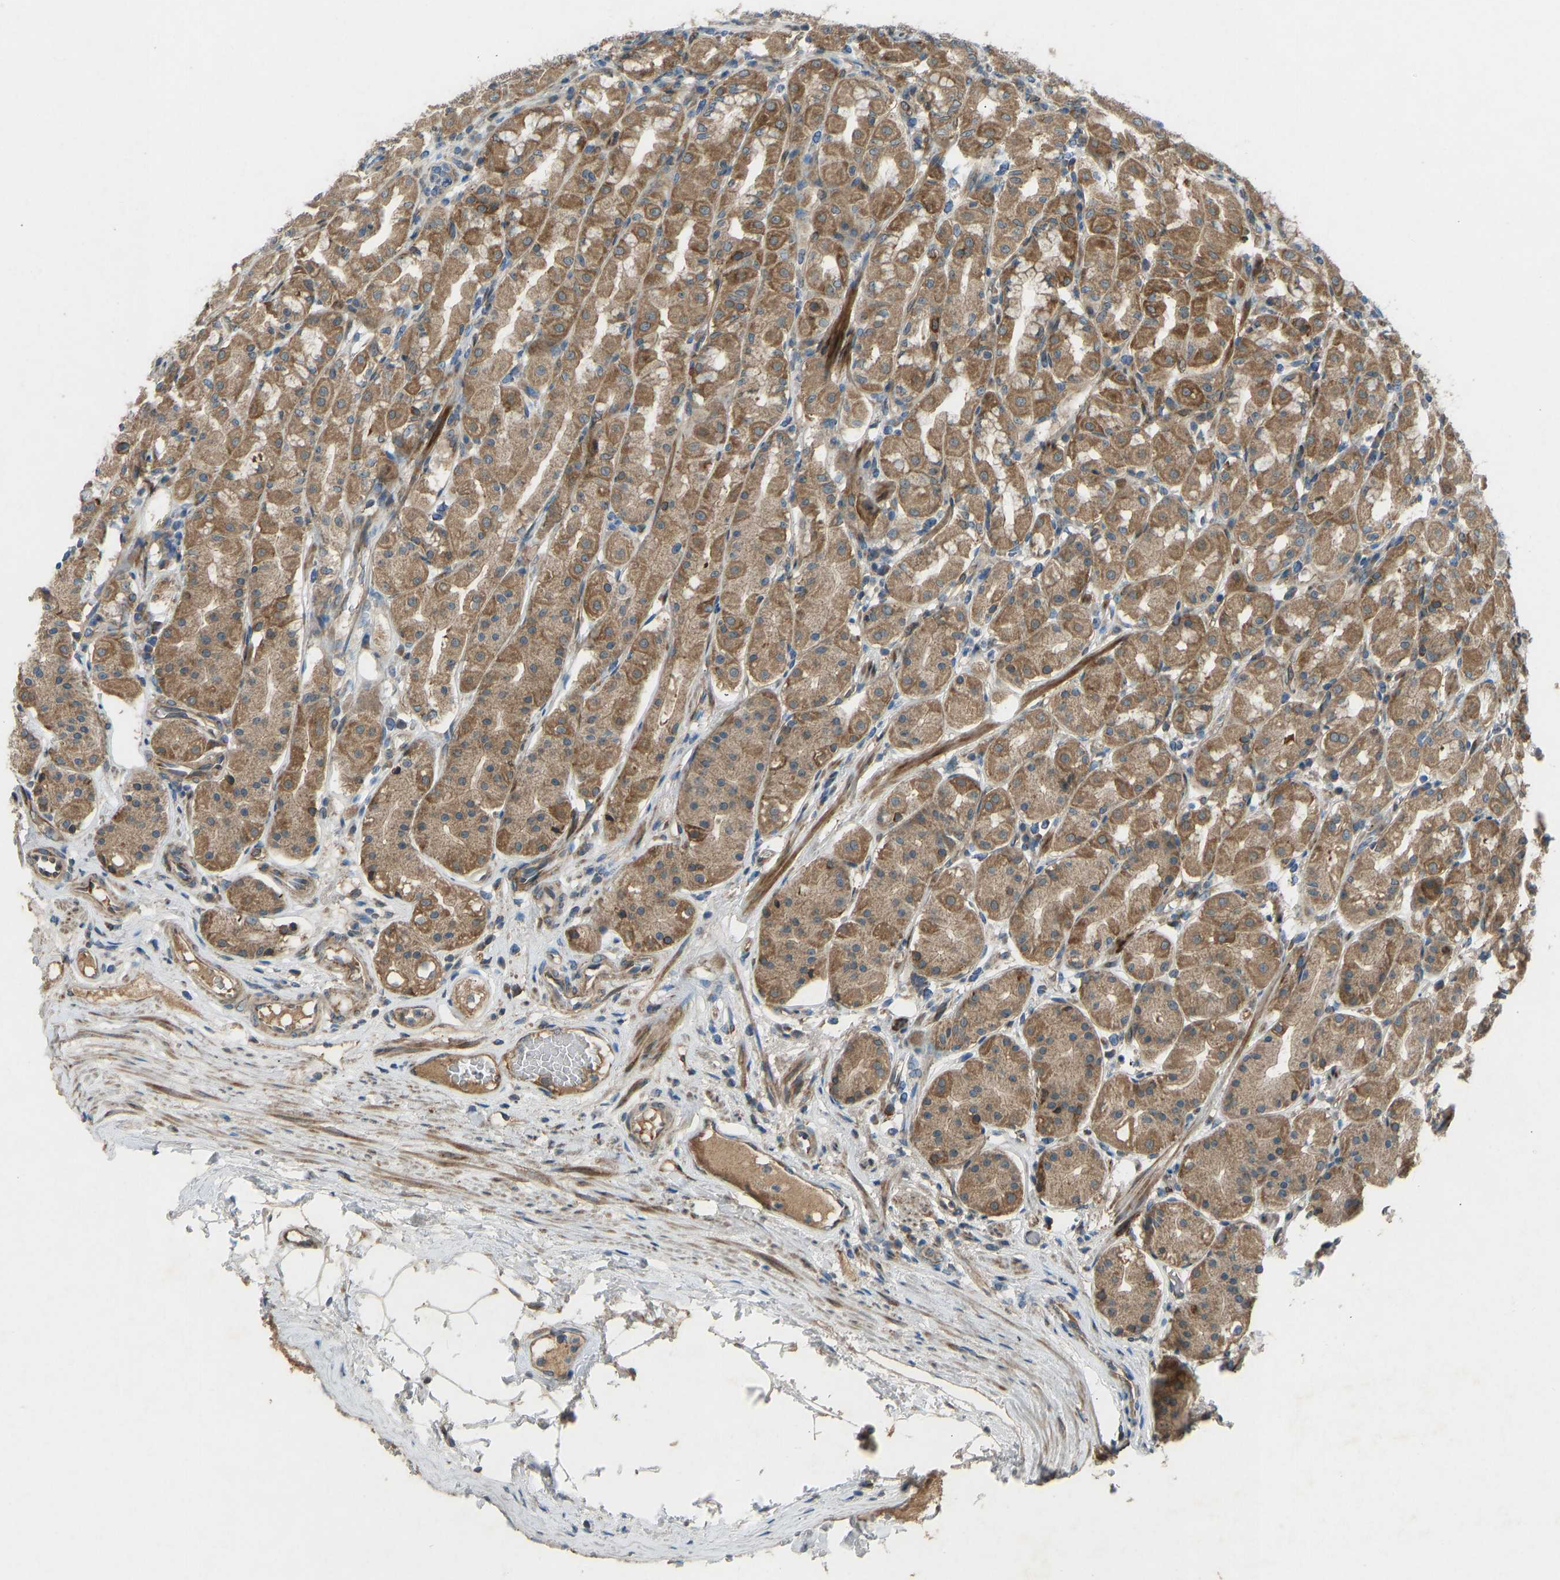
{"staining": {"intensity": "moderate", "quantity": ">75%", "location": "cytoplasmic/membranous"}, "tissue": "stomach", "cell_type": "Glandular cells", "image_type": "normal", "snomed": [{"axis": "morphology", "description": "Normal tissue, NOS"}, {"axis": "topography", "description": "Stomach"}, {"axis": "topography", "description": "Stomach, lower"}], "caption": "Stomach stained with immunohistochemistry displays moderate cytoplasmic/membranous positivity in approximately >75% of glandular cells.", "gene": "STAU2", "patient": {"sex": "female", "age": 56}}